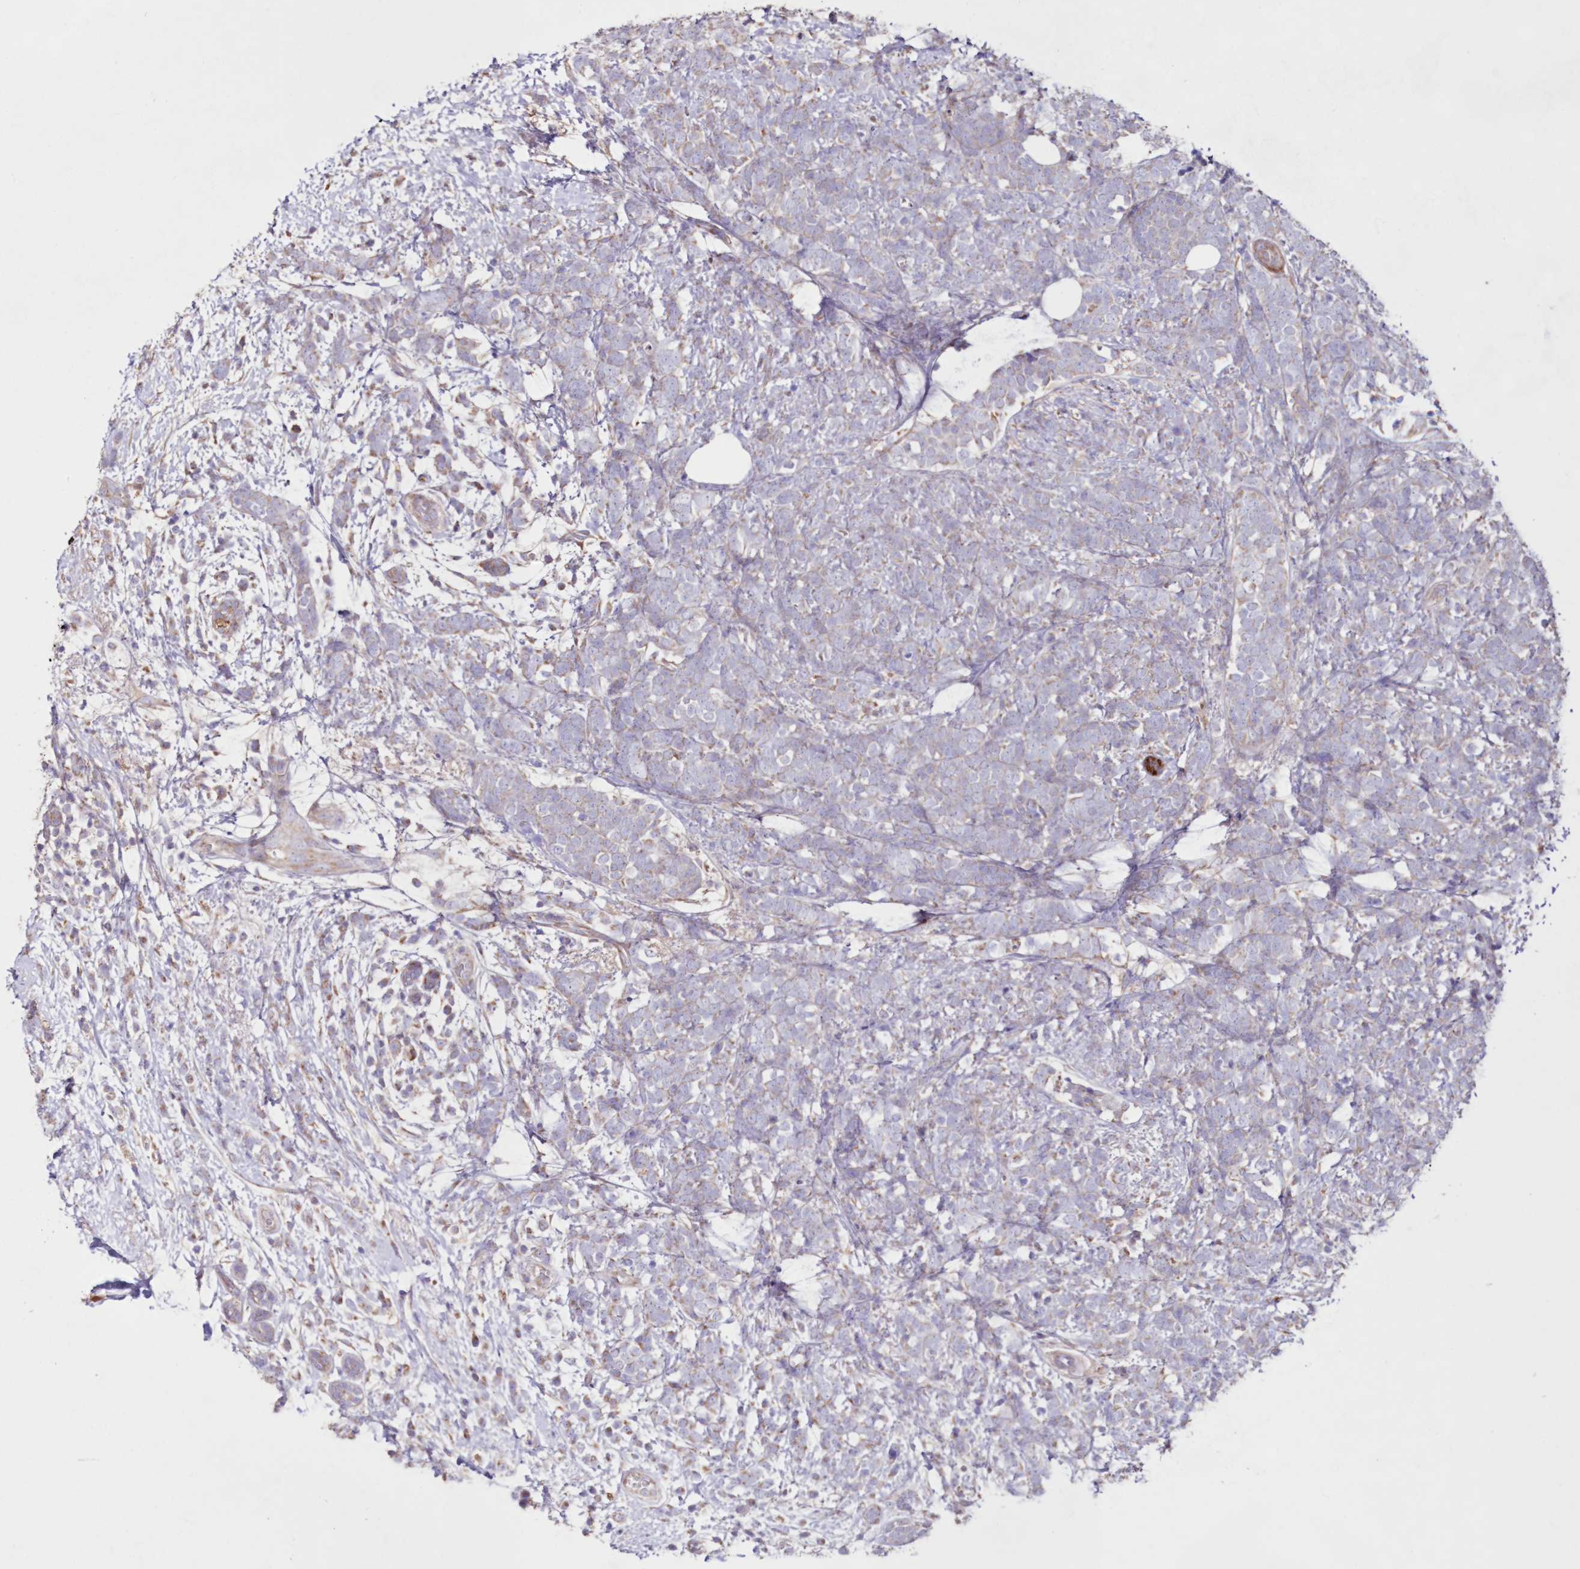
{"staining": {"intensity": "weak", "quantity": "<25%", "location": "cytoplasmic/membranous"}, "tissue": "breast cancer", "cell_type": "Tumor cells", "image_type": "cancer", "snomed": [{"axis": "morphology", "description": "Lobular carcinoma"}, {"axis": "topography", "description": "Breast"}], "caption": "A photomicrograph of lobular carcinoma (breast) stained for a protein shows no brown staining in tumor cells.", "gene": "HADHB", "patient": {"sex": "female", "age": 58}}